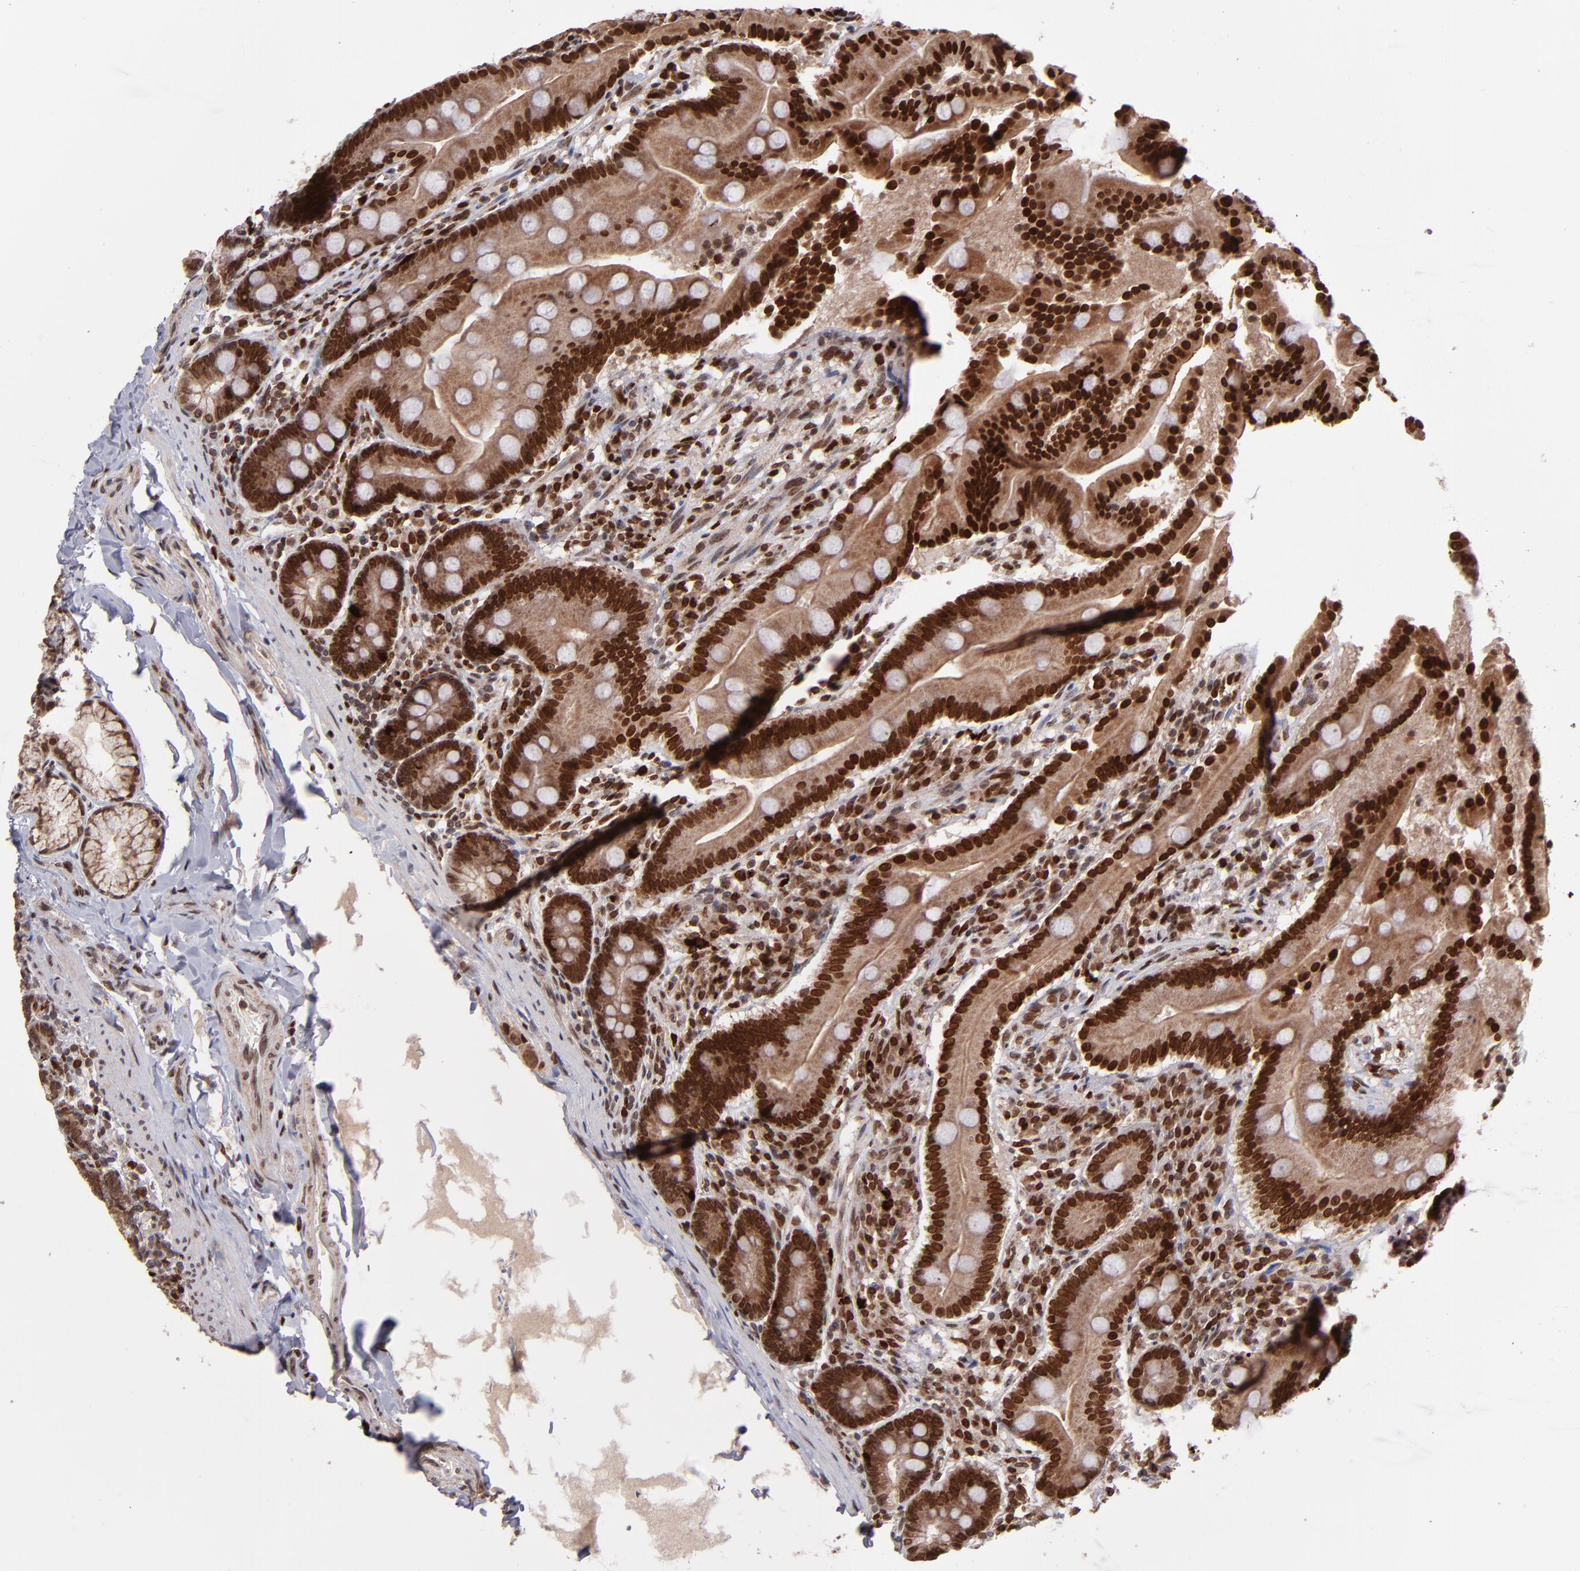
{"staining": {"intensity": "strong", "quantity": ">75%", "location": "cytoplasmic/membranous,nuclear"}, "tissue": "duodenum", "cell_type": "Glandular cells", "image_type": "normal", "snomed": [{"axis": "morphology", "description": "Normal tissue, NOS"}, {"axis": "topography", "description": "Duodenum"}], "caption": "This photomicrograph shows immunohistochemistry staining of normal duodenum, with high strong cytoplasmic/membranous,nuclear positivity in about >75% of glandular cells.", "gene": "TOP1MT", "patient": {"sex": "male", "age": 50}}